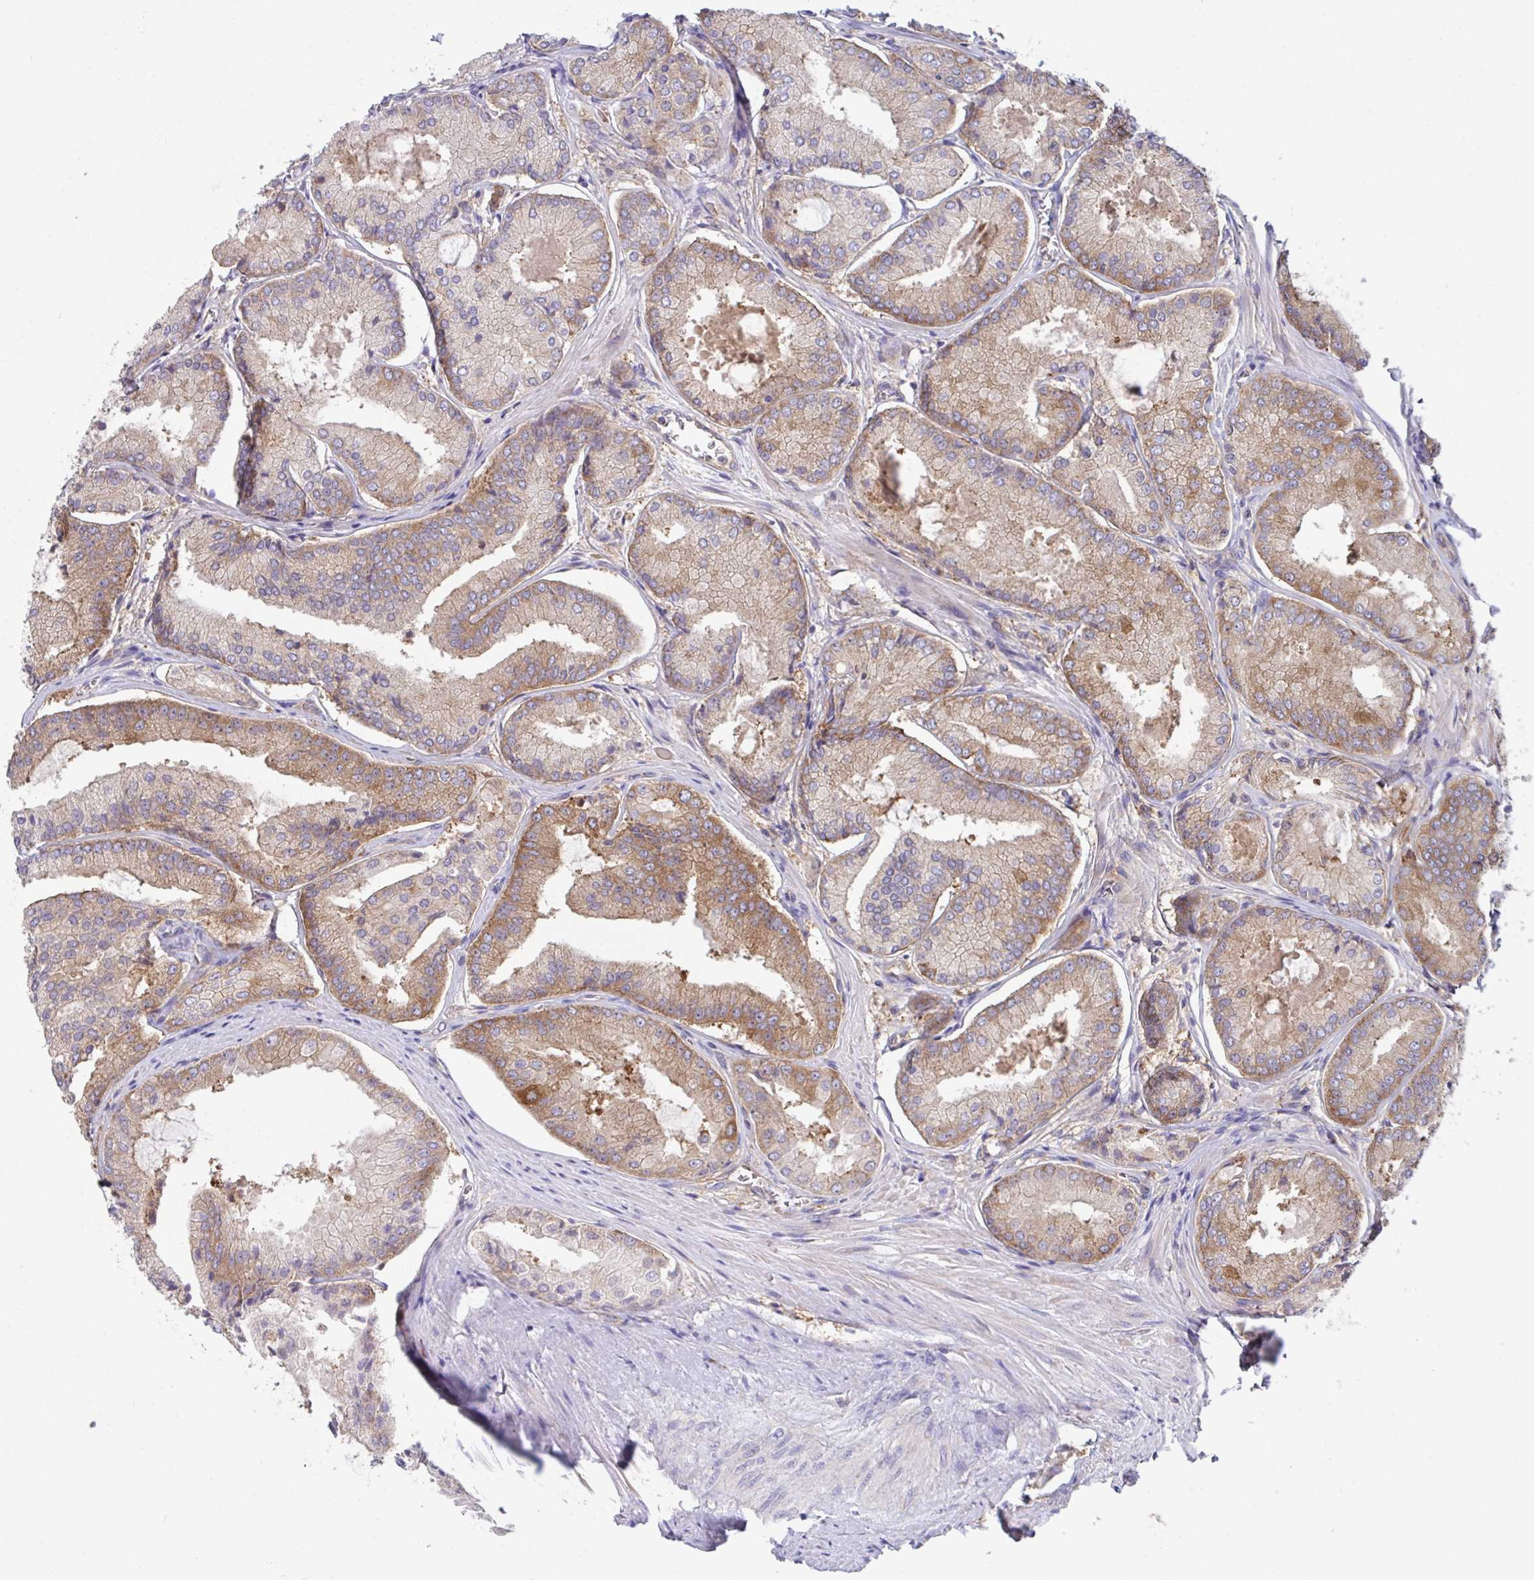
{"staining": {"intensity": "moderate", "quantity": "25%-75%", "location": "cytoplasmic/membranous"}, "tissue": "prostate cancer", "cell_type": "Tumor cells", "image_type": "cancer", "snomed": [{"axis": "morphology", "description": "Adenocarcinoma, High grade"}, {"axis": "topography", "description": "Prostate"}], "caption": "Tumor cells demonstrate medium levels of moderate cytoplasmic/membranous staining in approximately 25%-75% of cells in human prostate cancer. (Brightfield microscopy of DAB IHC at high magnification).", "gene": "YARS2", "patient": {"sex": "male", "age": 73}}